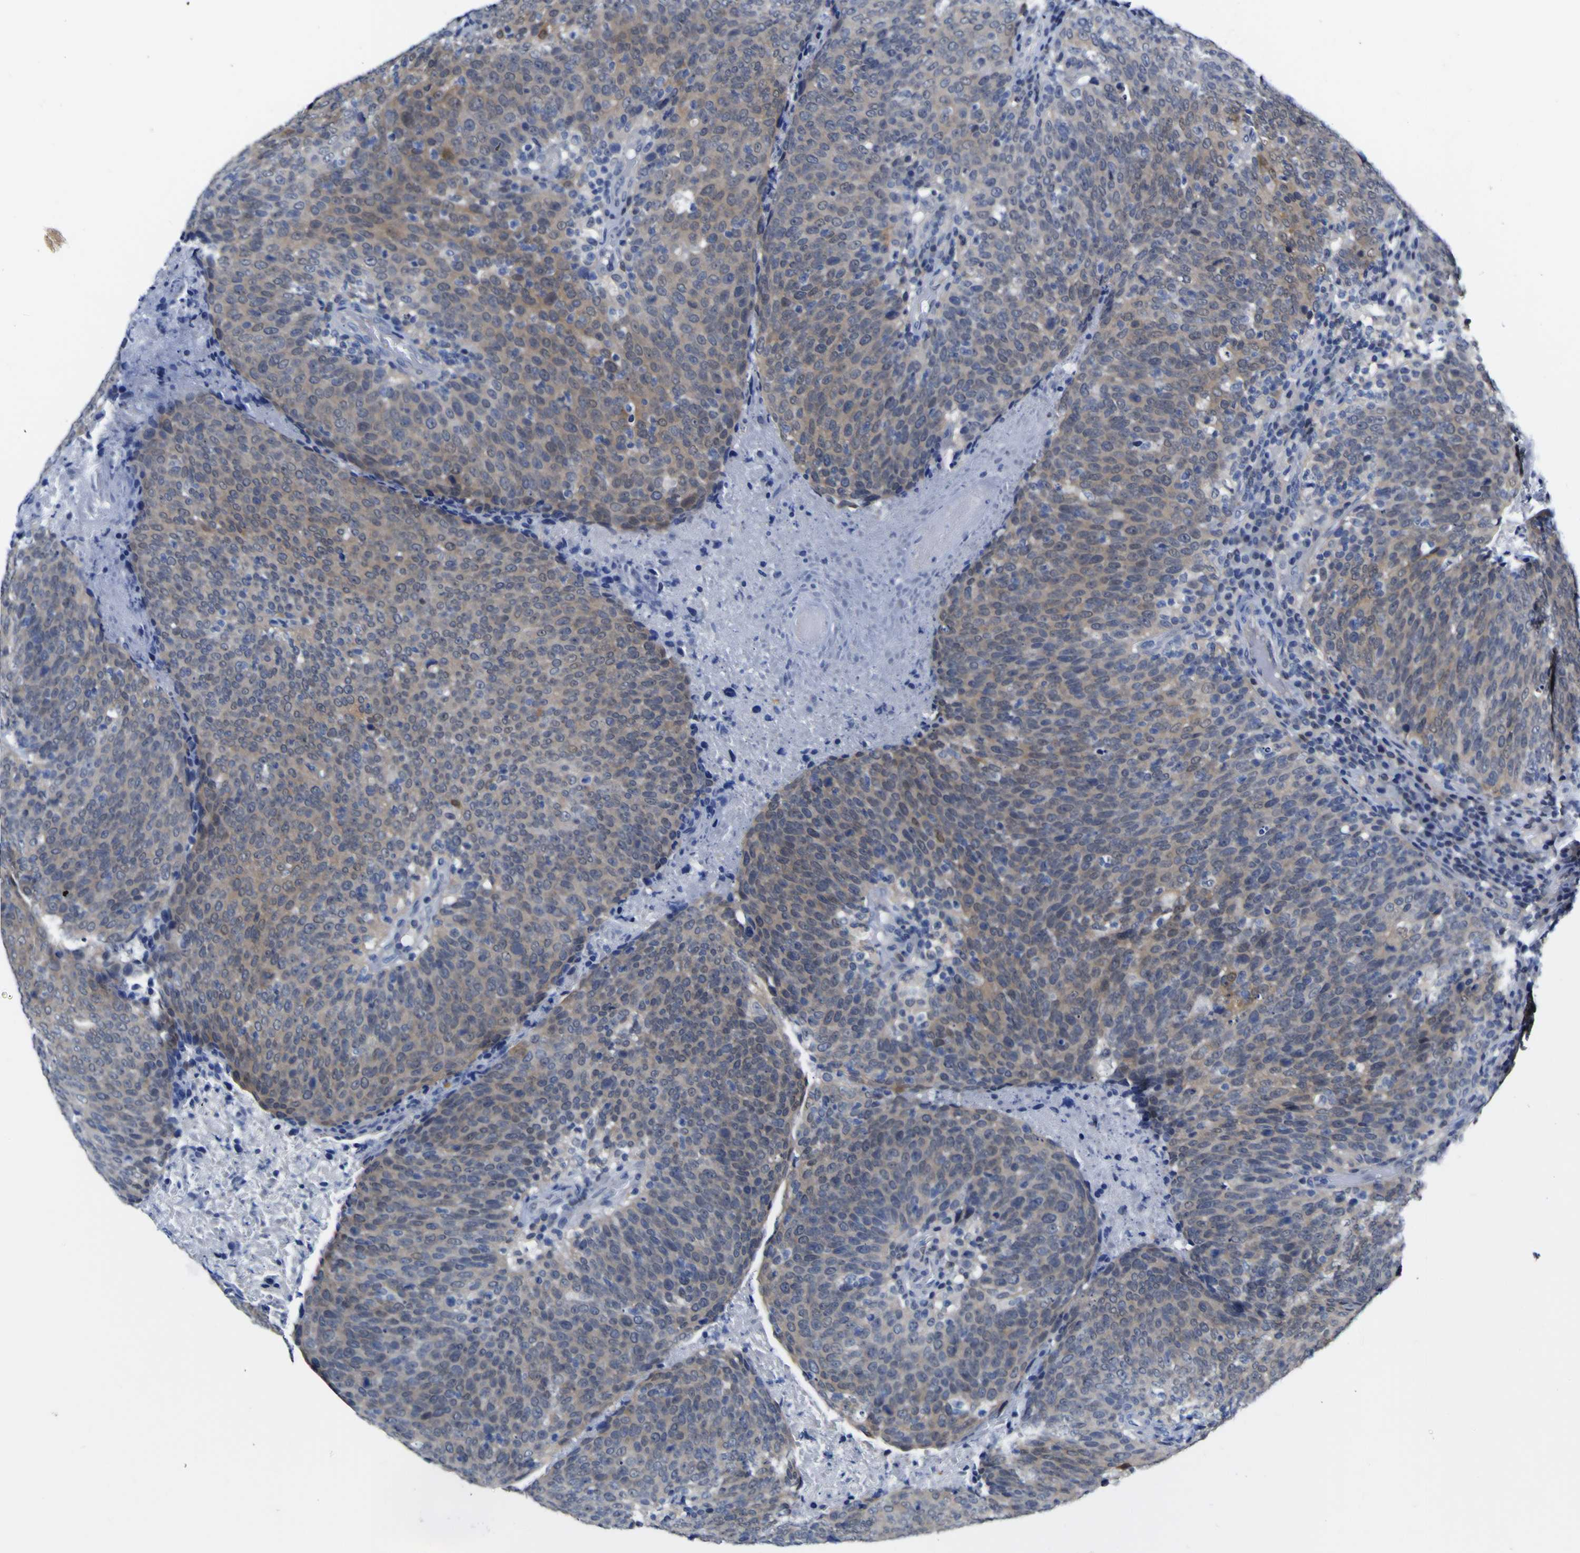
{"staining": {"intensity": "weak", "quantity": ">75%", "location": "cytoplasmic/membranous"}, "tissue": "head and neck cancer", "cell_type": "Tumor cells", "image_type": "cancer", "snomed": [{"axis": "morphology", "description": "Squamous cell carcinoma, NOS"}, {"axis": "morphology", "description": "Squamous cell carcinoma, metastatic, NOS"}, {"axis": "topography", "description": "Lymph node"}, {"axis": "topography", "description": "Head-Neck"}], "caption": "Immunohistochemistry image of human head and neck cancer stained for a protein (brown), which displays low levels of weak cytoplasmic/membranous staining in about >75% of tumor cells.", "gene": "CASP6", "patient": {"sex": "male", "age": 62}}